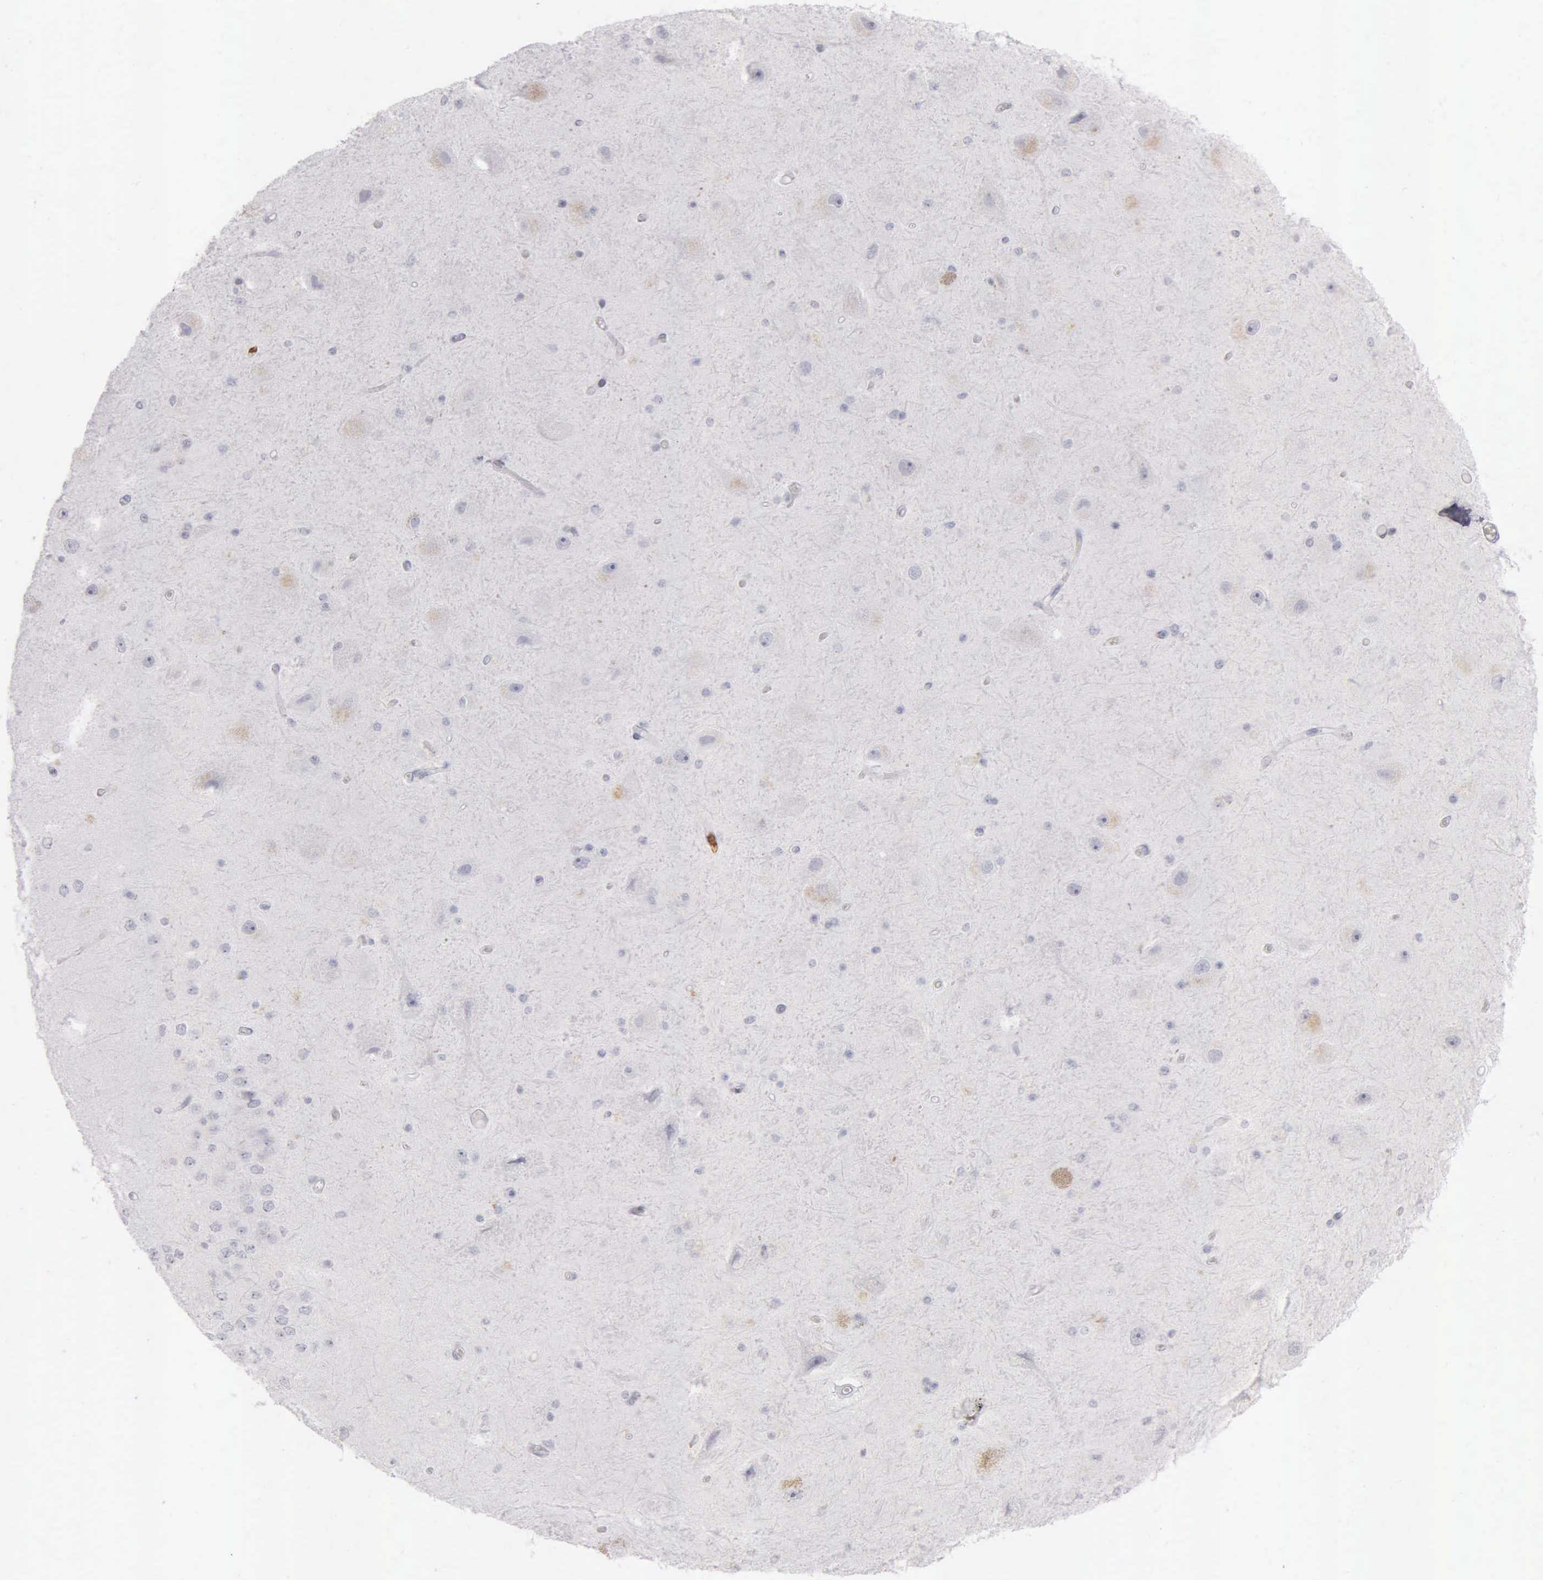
{"staining": {"intensity": "negative", "quantity": "none", "location": "none"}, "tissue": "hippocampus", "cell_type": "Glial cells", "image_type": "normal", "snomed": [{"axis": "morphology", "description": "Normal tissue, NOS"}, {"axis": "topography", "description": "Hippocampus"}], "caption": "This is an immunohistochemistry image of benign human hippocampus. There is no staining in glial cells.", "gene": "CD3E", "patient": {"sex": "female", "age": 54}}